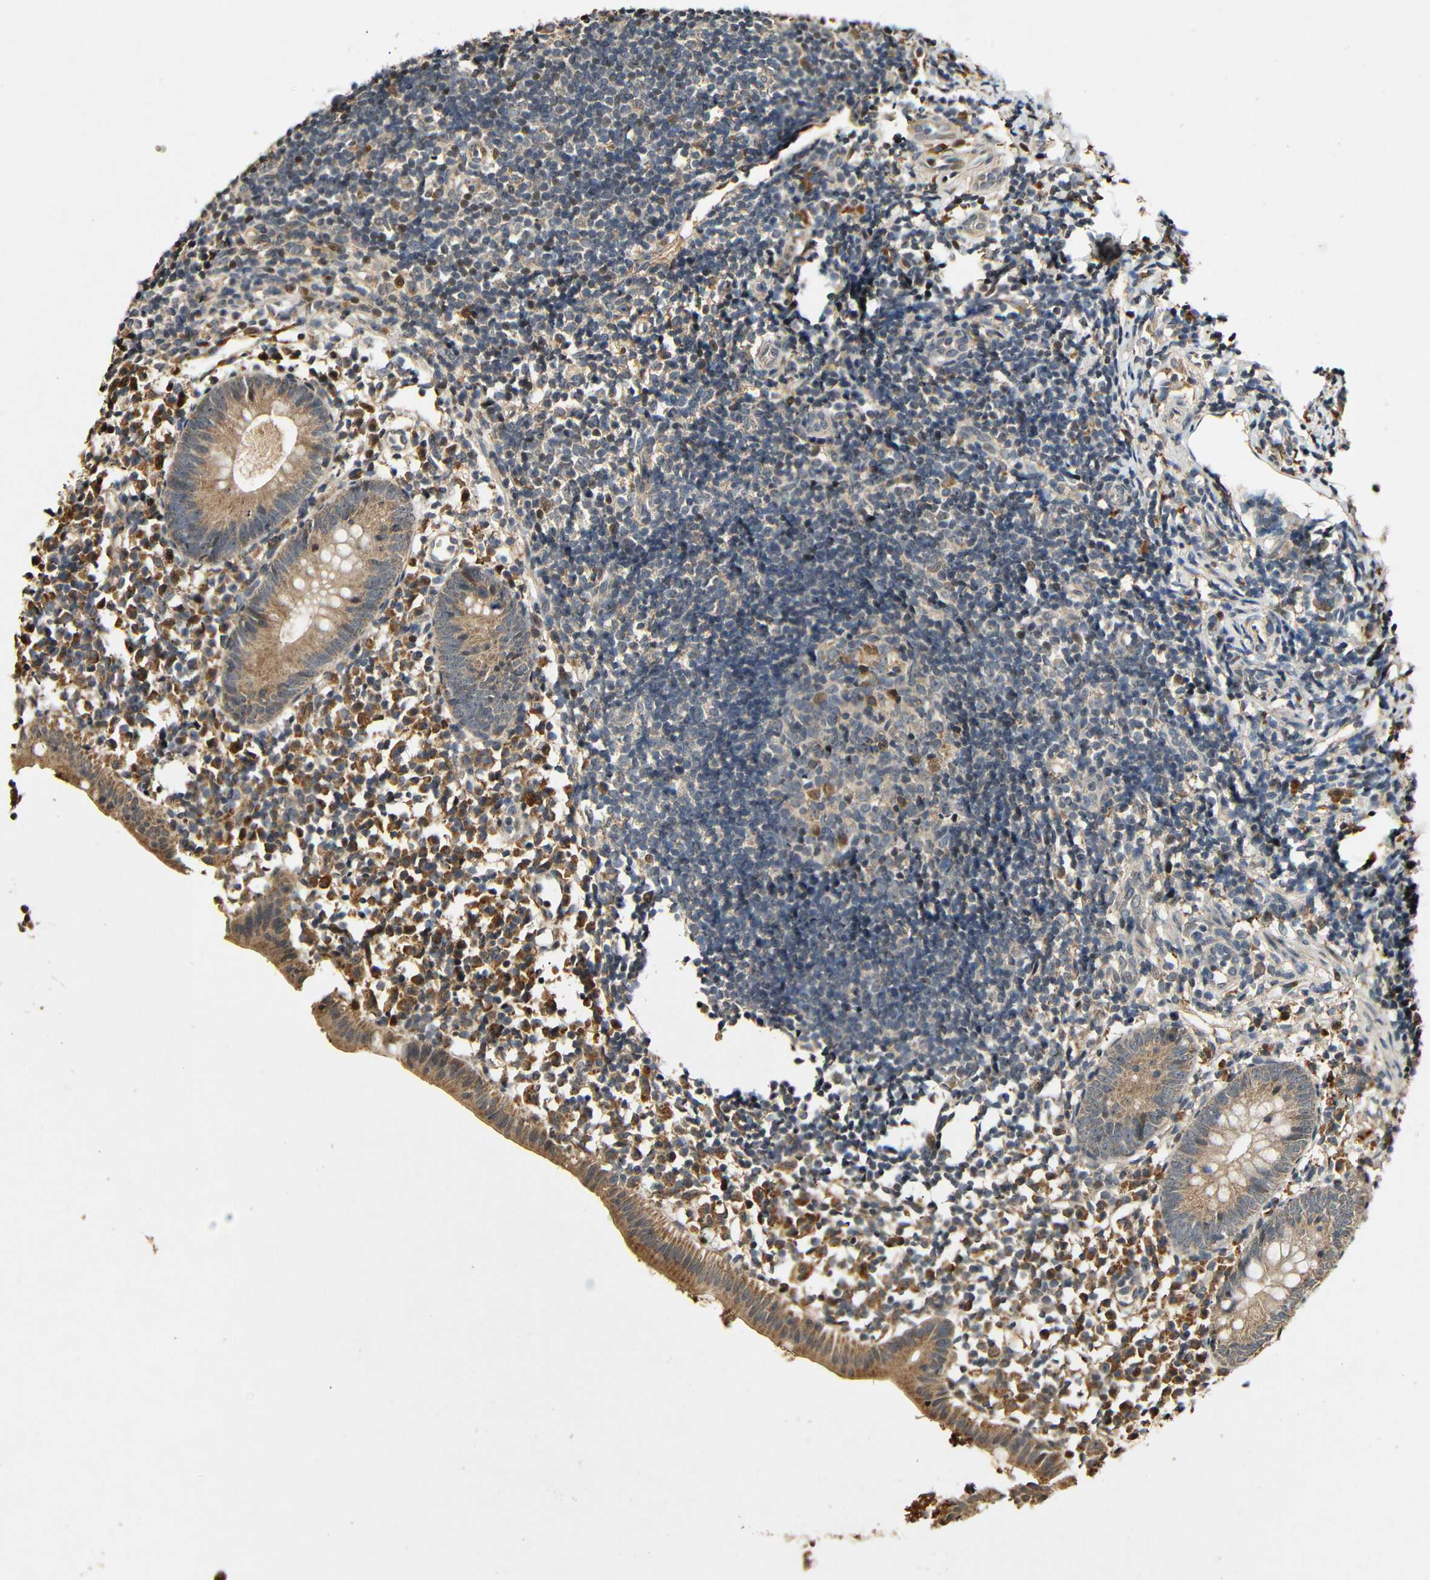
{"staining": {"intensity": "moderate", "quantity": ">75%", "location": "cytoplasmic/membranous"}, "tissue": "appendix", "cell_type": "Glandular cells", "image_type": "normal", "snomed": [{"axis": "morphology", "description": "Normal tissue, NOS"}, {"axis": "topography", "description": "Appendix"}], "caption": "A micrograph showing moderate cytoplasmic/membranous positivity in about >75% of glandular cells in benign appendix, as visualized by brown immunohistochemical staining.", "gene": "KAZALD1", "patient": {"sex": "female", "age": 20}}